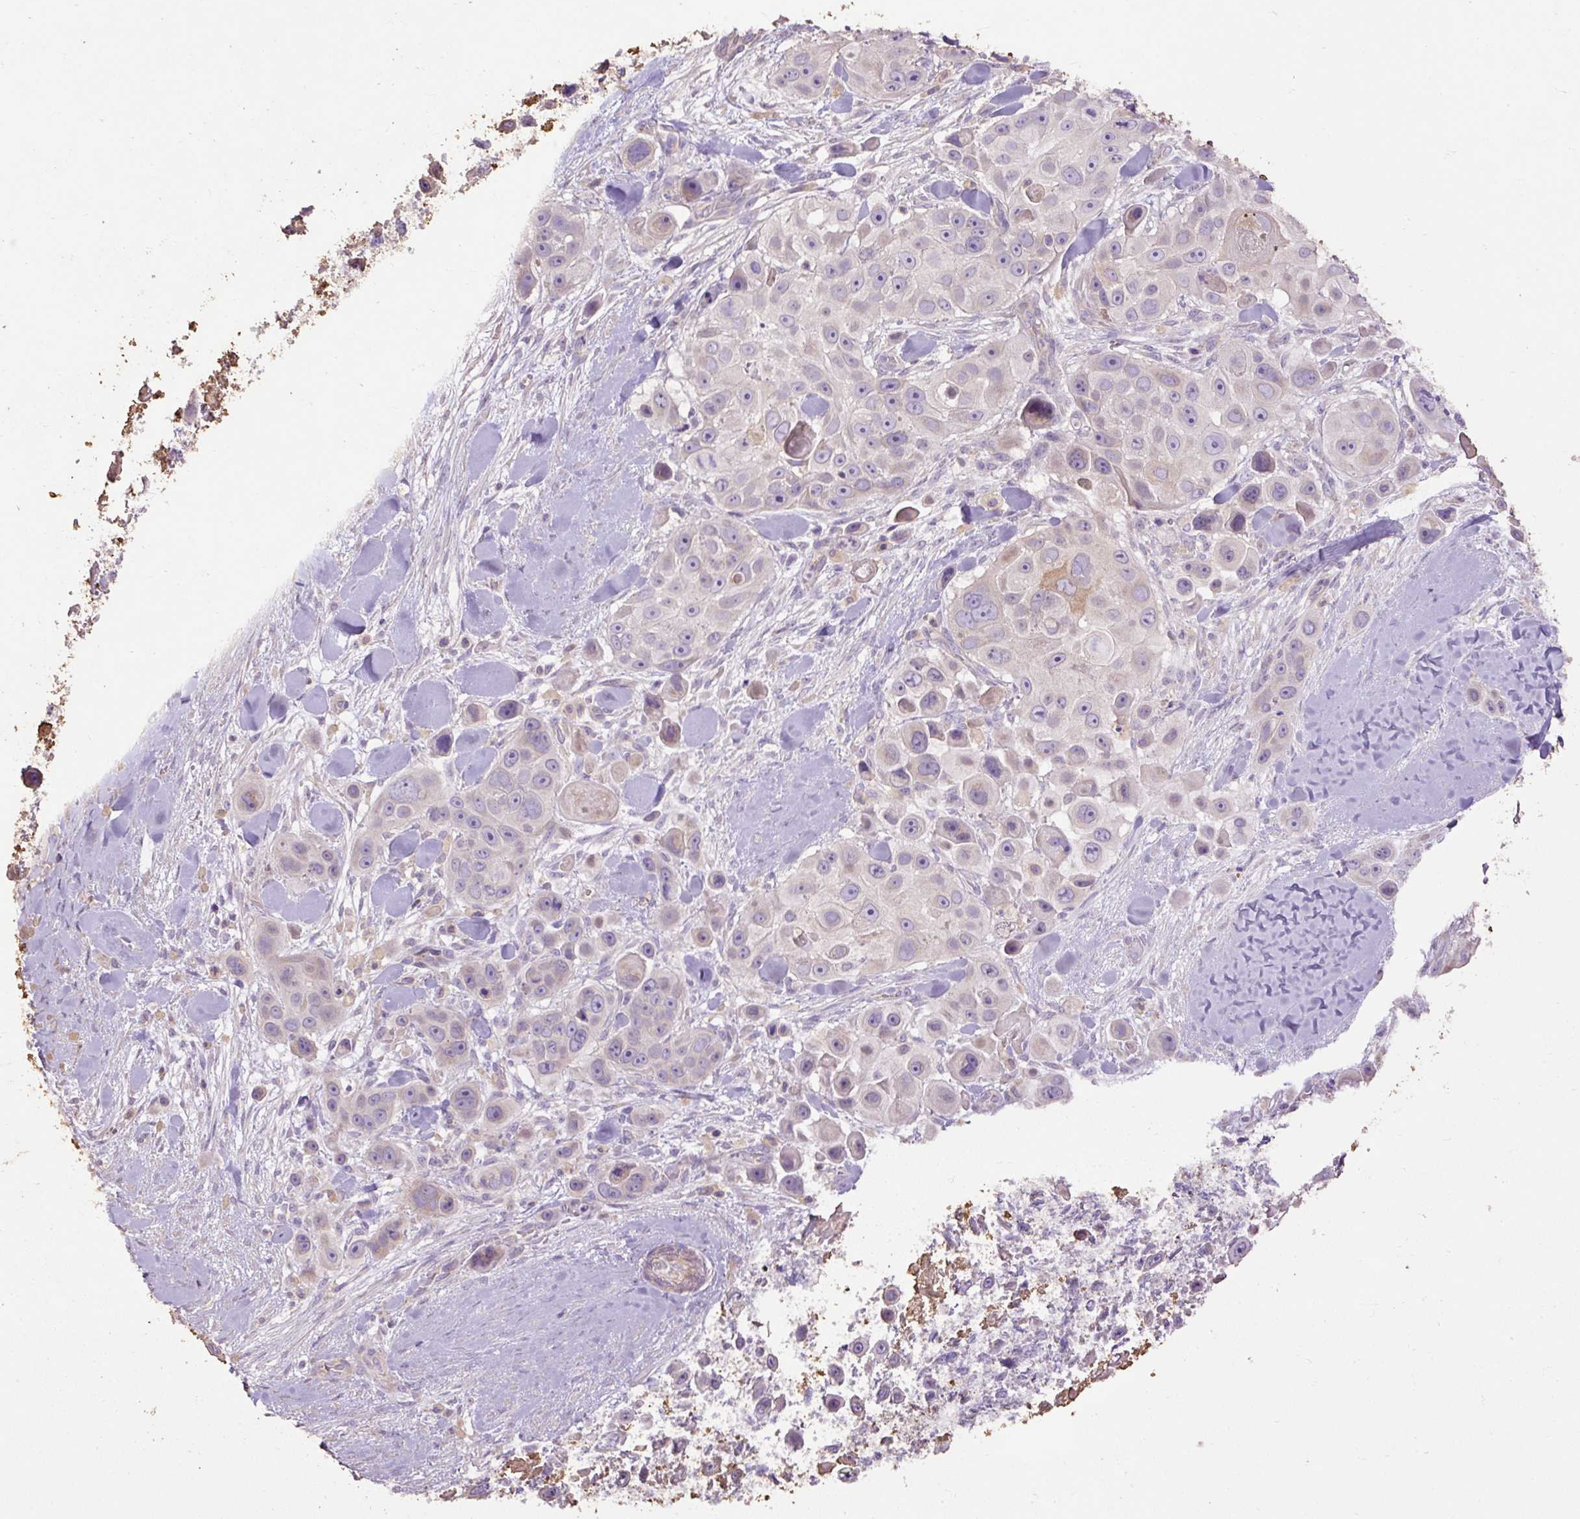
{"staining": {"intensity": "moderate", "quantity": "<25%", "location": "cytoplasmic/membranous"}, "tissue": "skin cancer", "cell_type": "Tumor cells", "image_type": "cancer", "snomed": [{"axis": "morphology", "description": "Squamous cell carcinoma, NOS"}, {"axis": "topography", "description": "Skin"}], "caption": "Moderate cytoplasmic/membranous positivity for a protein is present in approximately <25% of tumor cells of skin squamous cell carcinoma using IHC.", "gene": "ABR", "patient": {"sex": "male", "age": 67}}